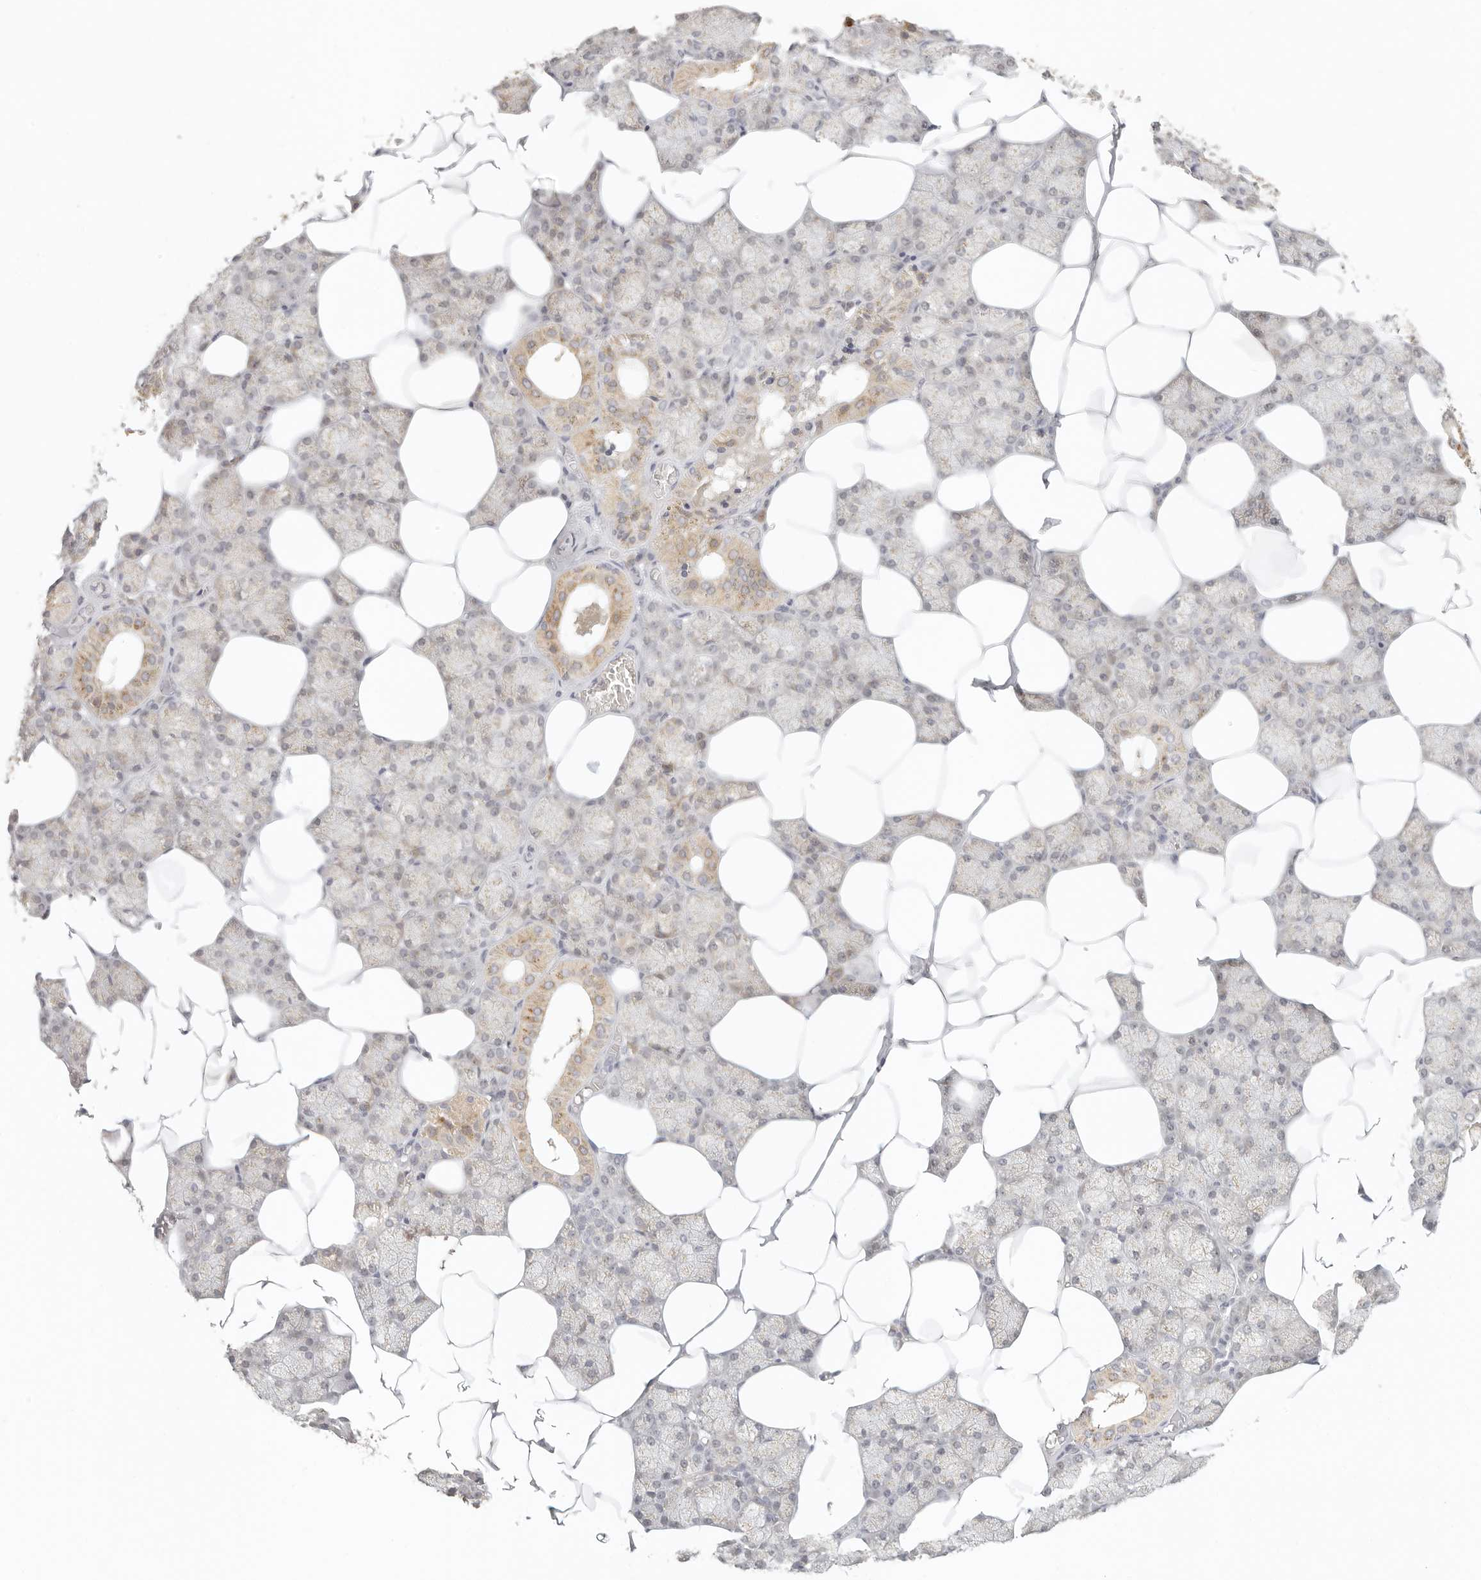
{"staining": {"intensity": "moderate", "quantity": "25%-75%", "location": "cytoplasmic/membranous"}, "tissue": "salivary gland", "cell_type": "Glandular cells", "image_type": "normal", "snomed": [{"axis": "morphology", "description": "Normal tissue, NOS"}, {"axis": "topography", "description": "Salivary gland"}], "caption": "Unremarkable salivary gland was stained to show a protein in brown. There is medium levels of moderate cytoplasmic/membranous staining in about 25%-75% of glandular cells. Ihc stains the protein of interest in brown and the nuclei are stained blue.", "gene": "INTS11", "patient": {"sex": "male", "age": 62}}